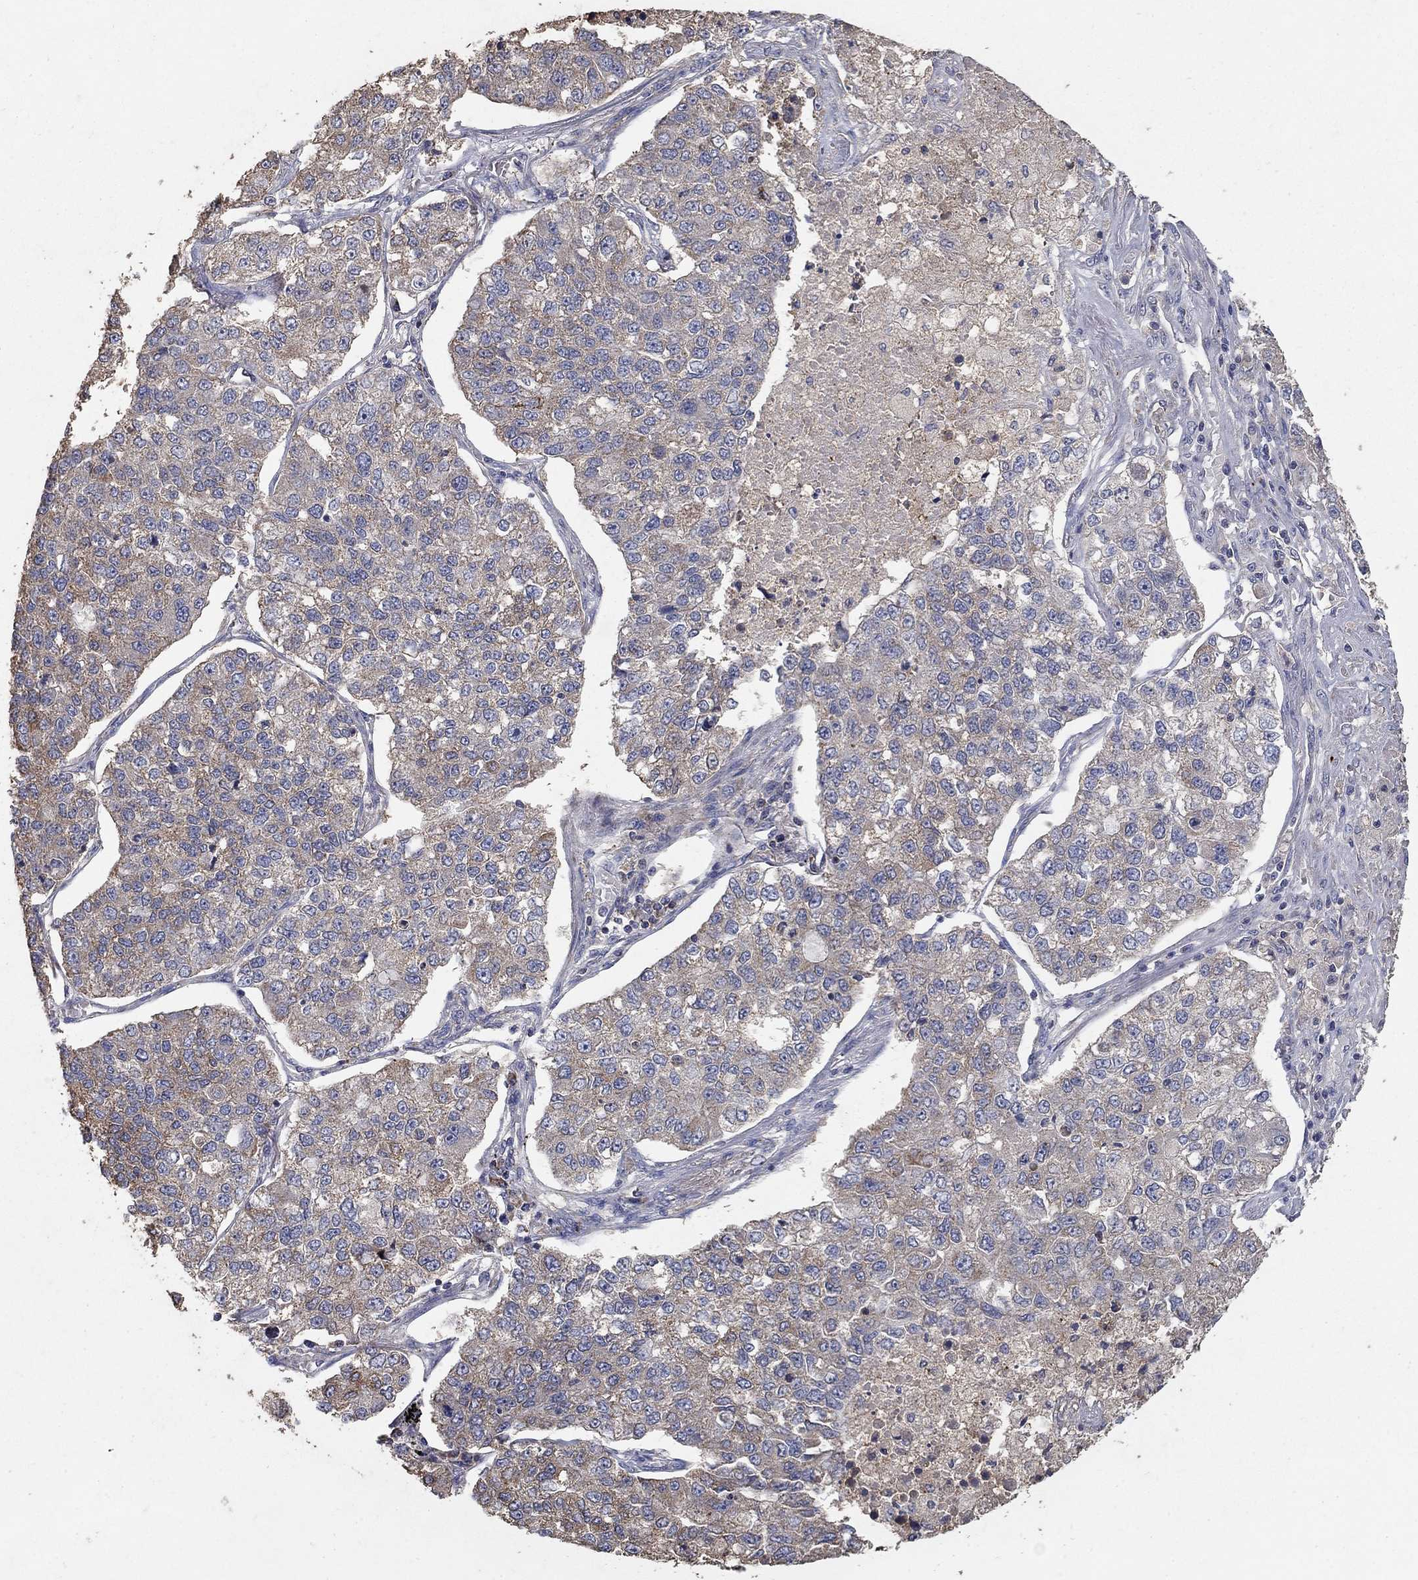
{"staining": {"intensity": "weak", "quantity": ">75%", "location": "cytoplasmic/membranous"}, "tissue": "lung cancer", "cell_type": "Tumor cells", "image_type": "cancer", "snomed": [{"axis": "morphology", "description": "Adenocarcinoma, NOS"}, {"axis": "topography", "description": "Lung"}], "caption": "The immunohistochemical stain labels weak cytoplasmic/membranous staining in tumor cells of adenocarcinoma (lung) tissue.", "gene": "GPSM1", "patient": {"sex": "male", "age": 49}}